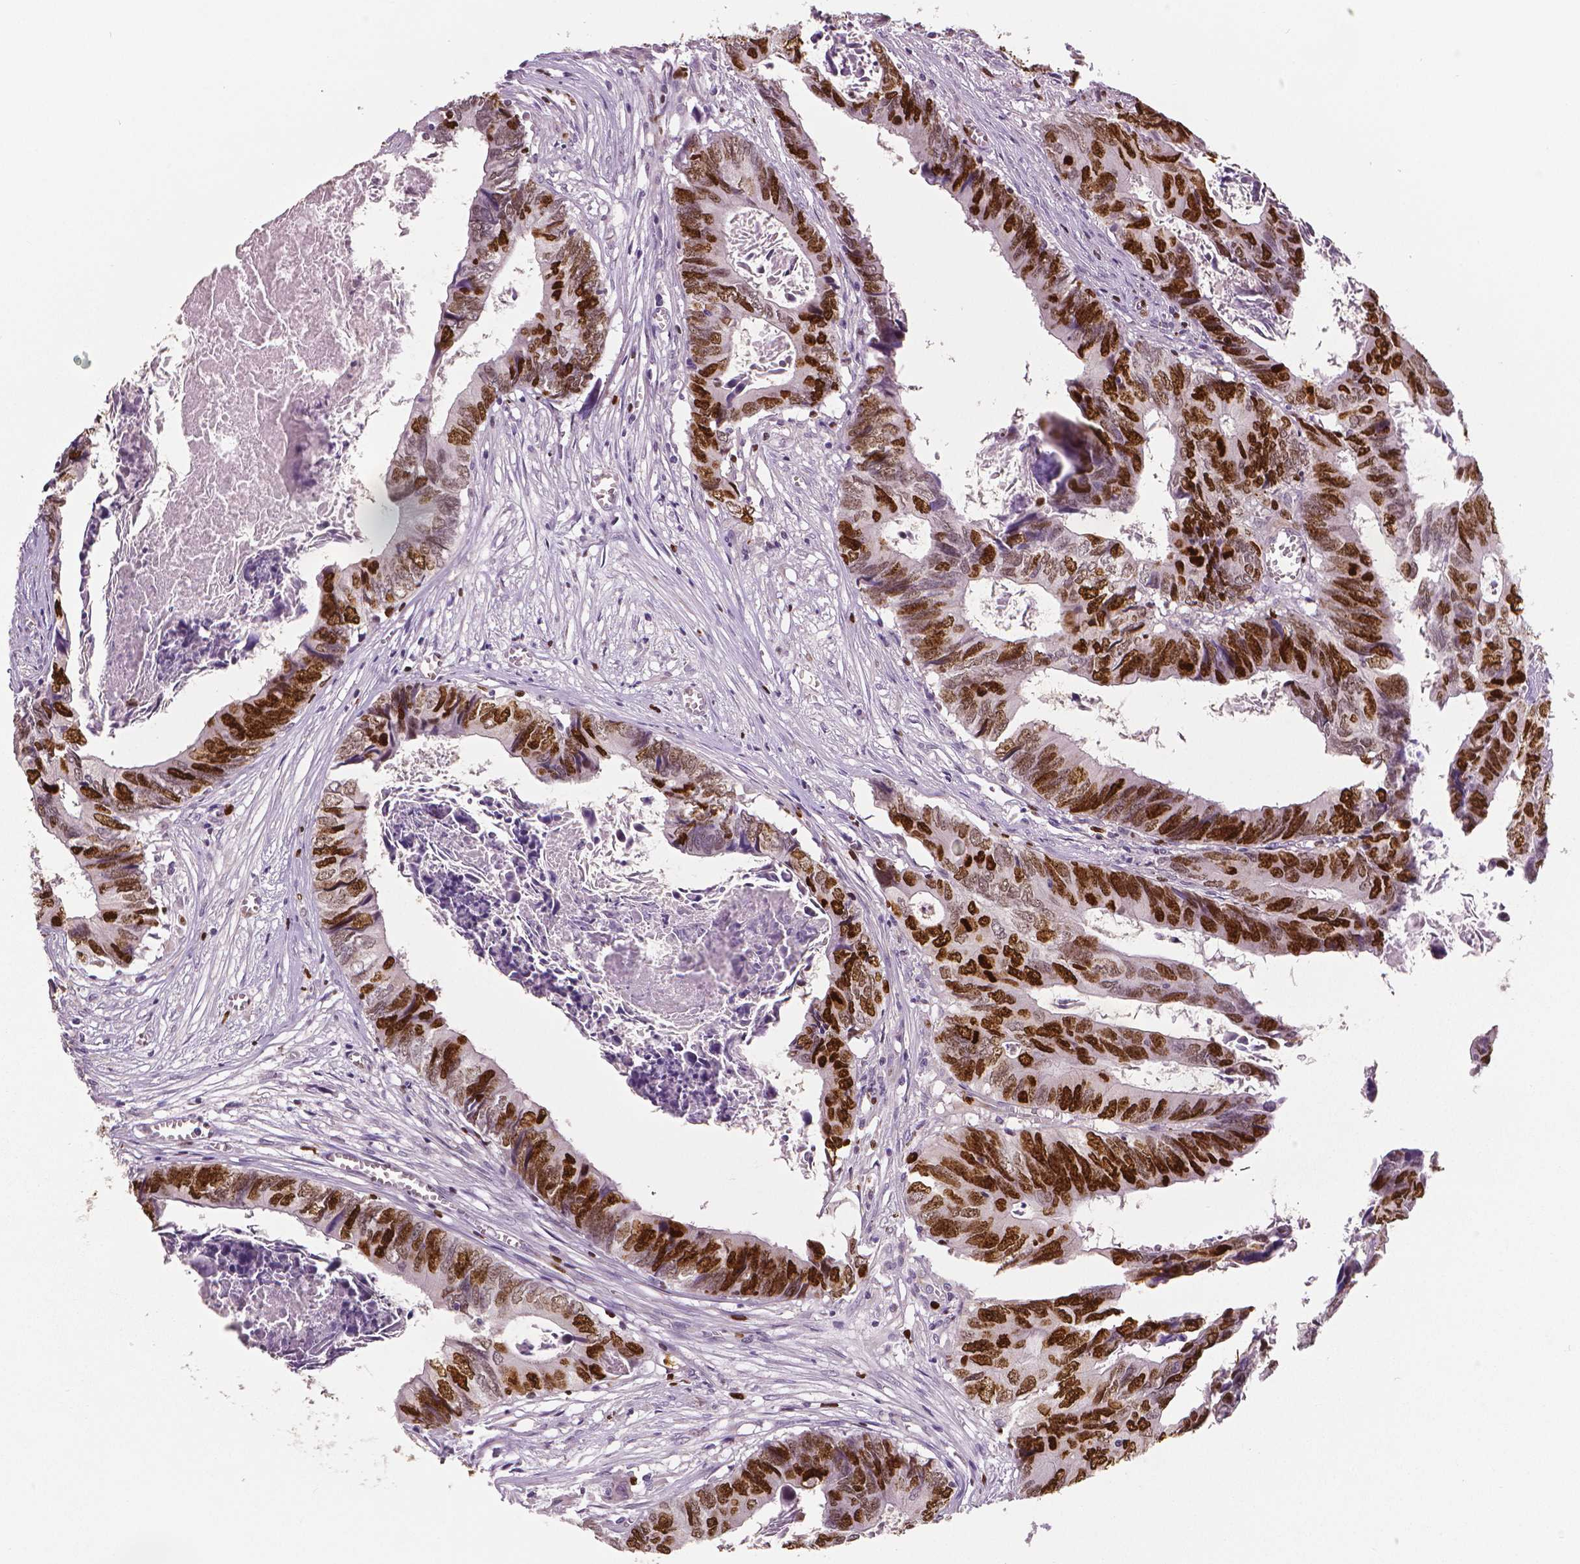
{"staining": {"intensity": "moderate", "quantity": ">75%", "location": "nuclear"}, "tissue": "colorectal cancer", "cell_type": "Tumor cells", "image_type": "cancer", "snomed": [{"axis": "morphology", "description": "Adenocarcinoma, NOS"}, {"axis": "topography", "description": "Colon"}], "caption": "Immunohistochemistry micrograph of human adenocarcinoma (colorectal) stained for a protein (brown), which reveals medium levels of moderate nuclear staining in approximately >75% of tumor cells.", "gene": "MKI67", "patient": {"sex": "female", "age": 82}}